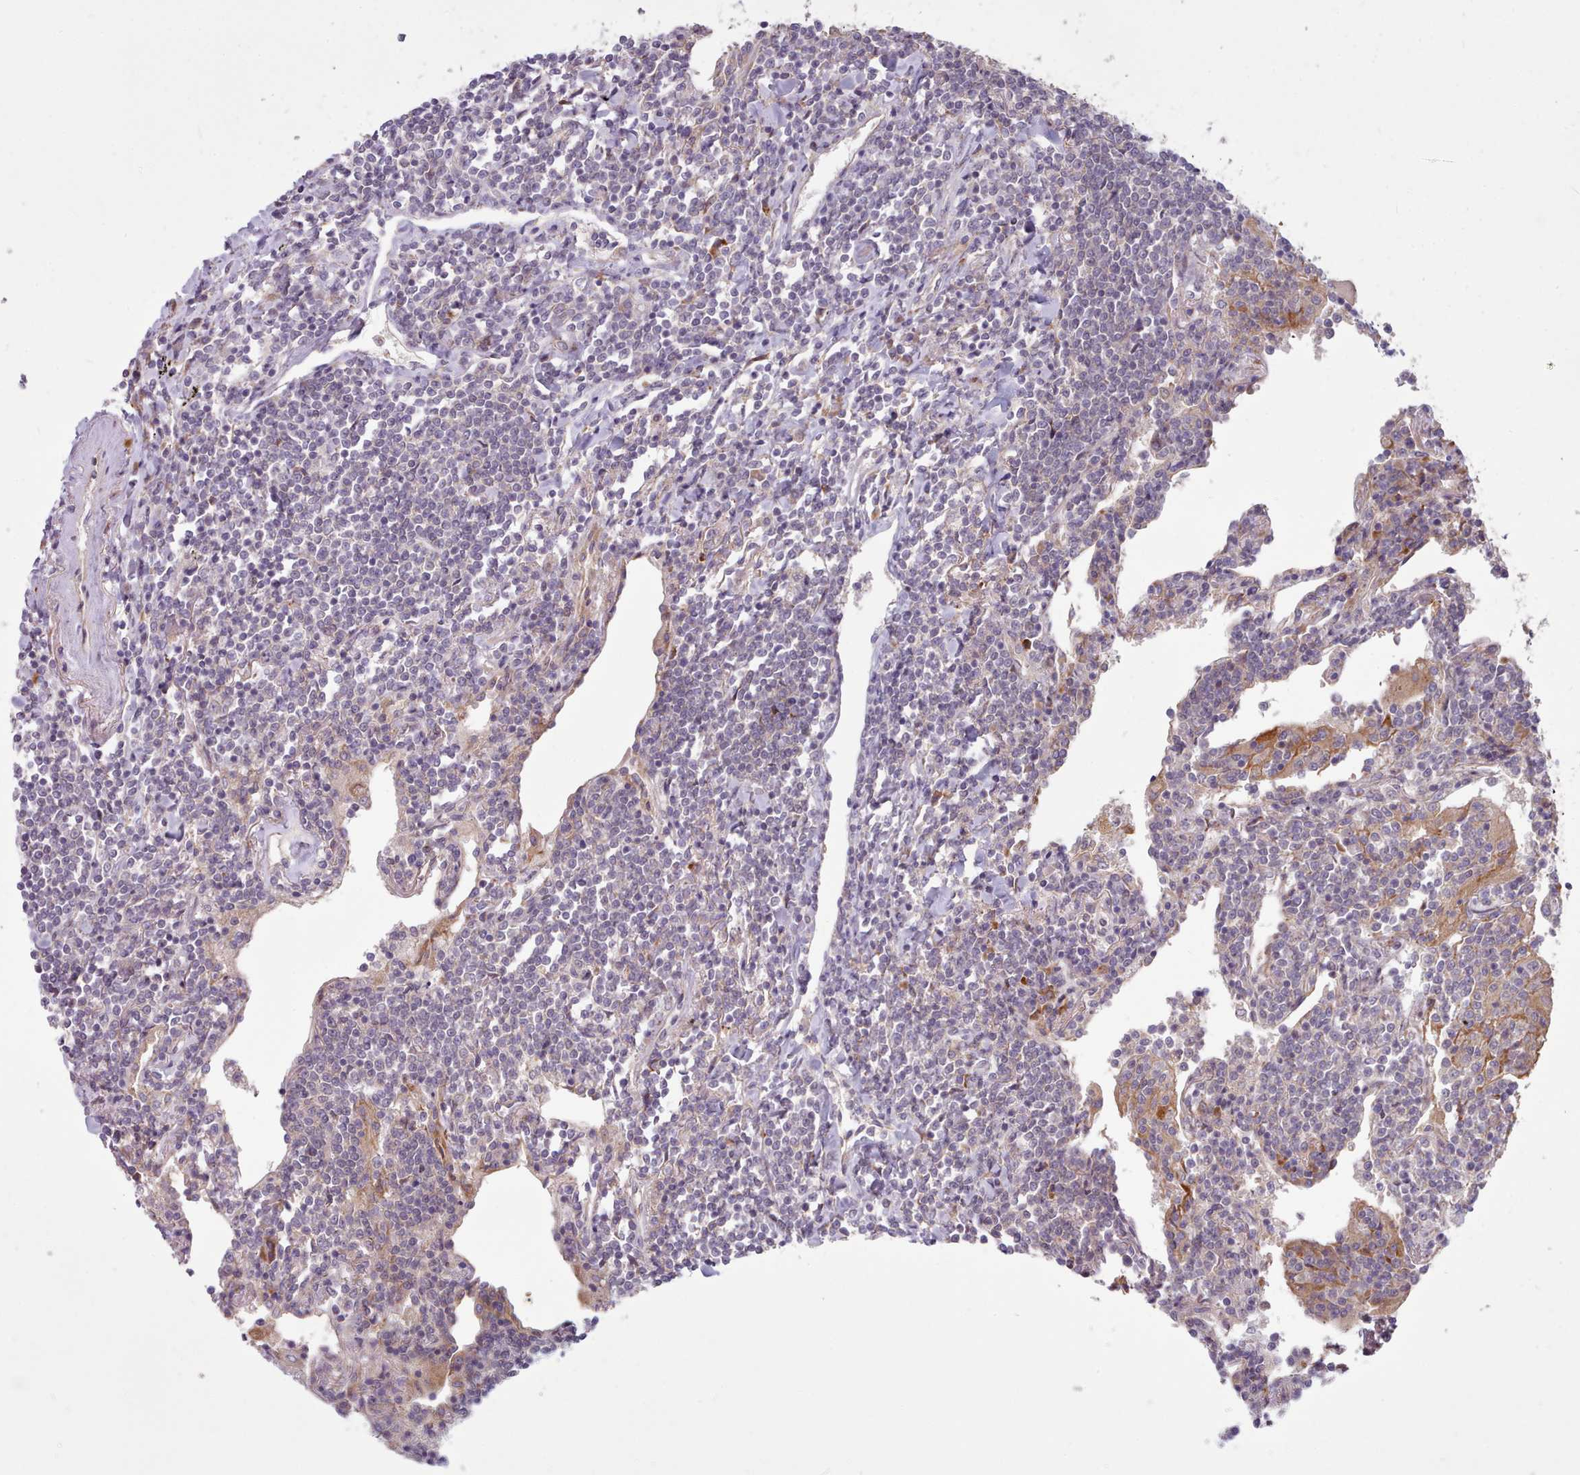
{"staining": {"intensity": "negative", "quantity": "none", "location": "none"}, "tissue": "lymphoma", "cell_type": "Tumor cells", "image_type": "cancer", "snomed": [{"axis": "morphology", "description": "Malignant lymphoma, non-Hodgkin's type, Low grade"}, {"axis": "topography", "description": "Lung"}], "caption": "This image is of low-grade malignant lymphoma, non-Hodgkin's type stained with immunohistochemistry to label a protein in brown with the nuclei are counter-stained blue. There is no staining in tumor cells.", "gene": "TRIM26", "patient": {"sex": "female", "age": 71}}